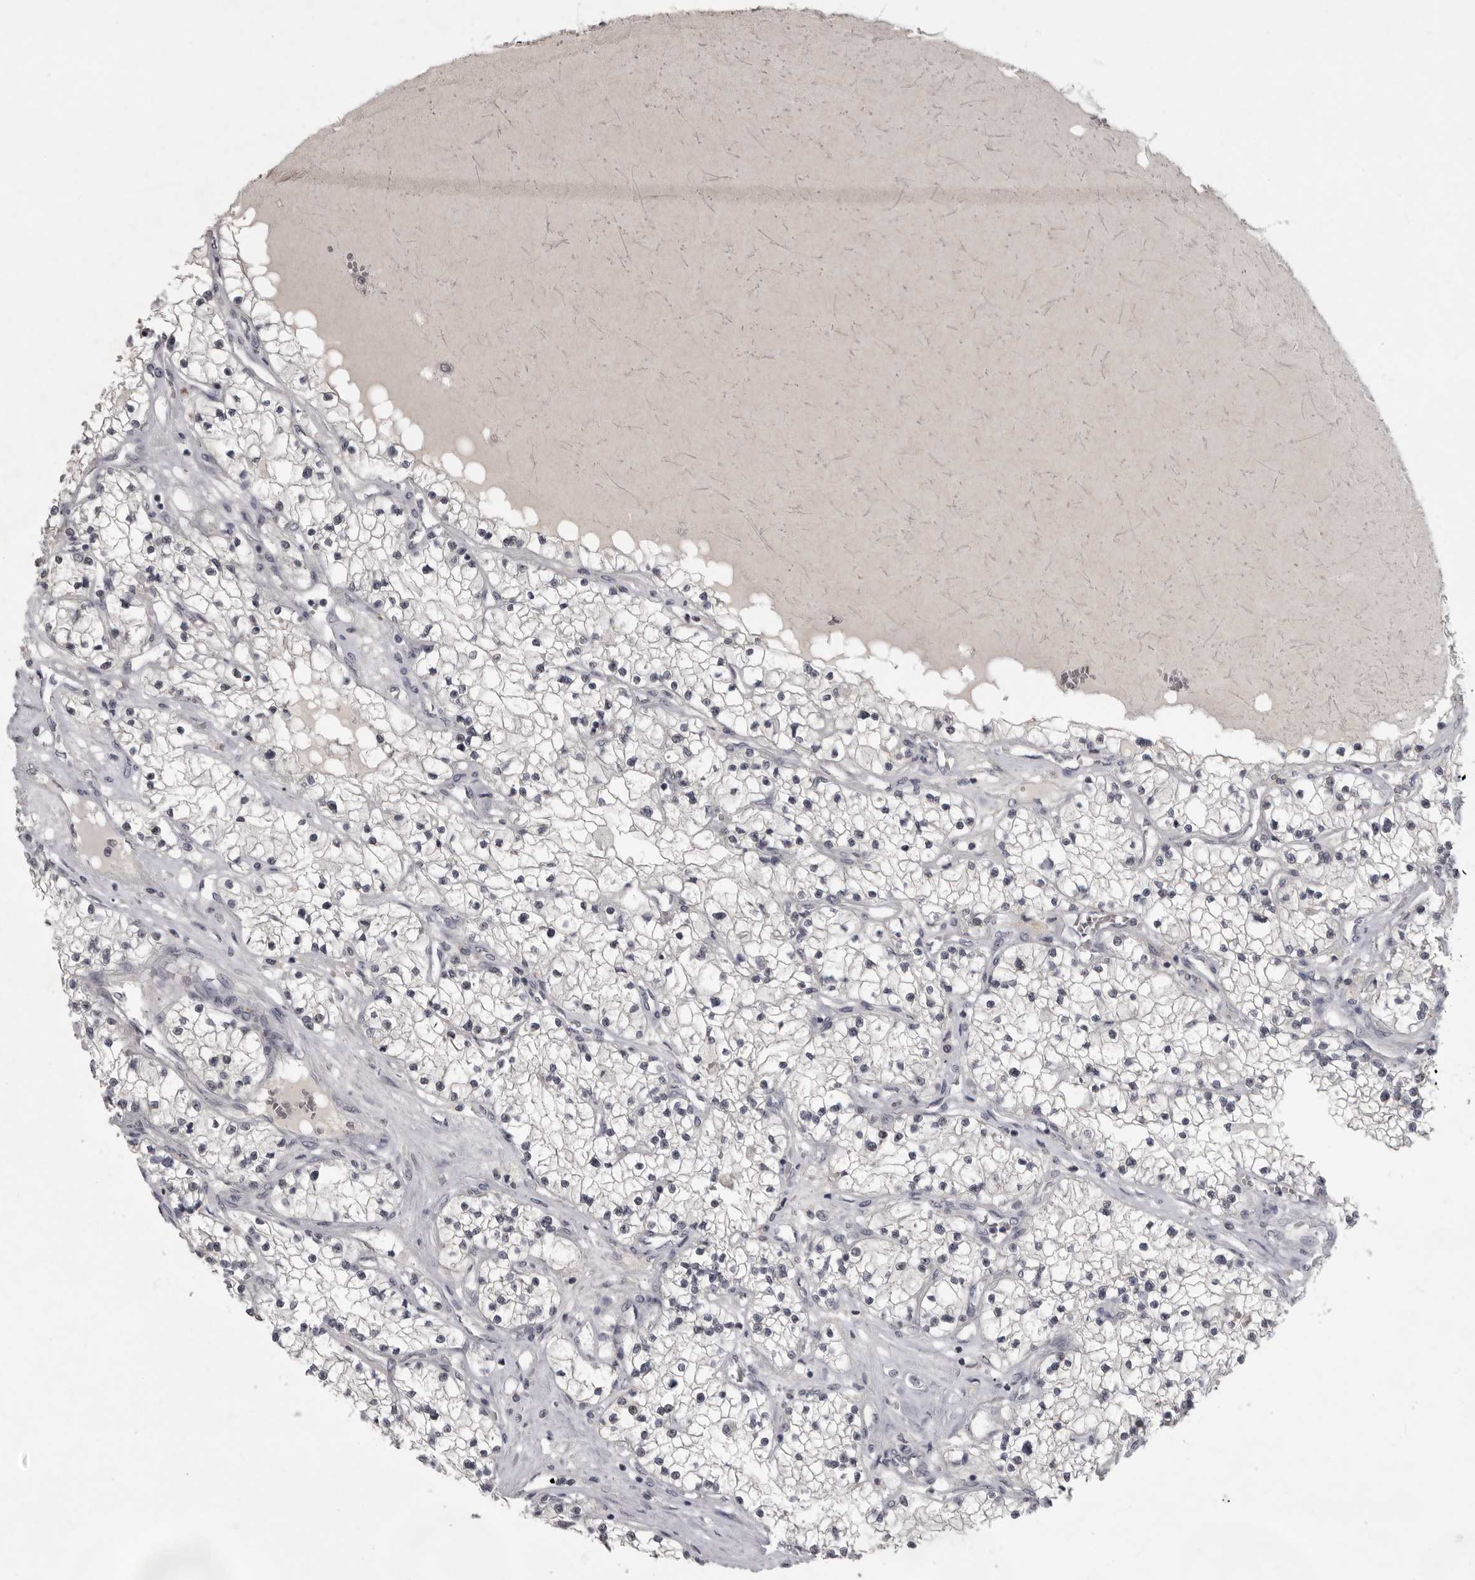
{"staining": {"intensity": "negative", "quantity": "none", "location": "none"}, "tissue": "renal cancer", "cell_type": "Tumor cells", "image_type": "cancer", "snomed": [{"axis": "morphology", "description": "Normal tissue, NOS"}, {"axis": "morphology", "description": "Adenocarcinoma, NOS"}, {"axis": "topography", "description": "Kidney"}], "caption": "The histopathology image exhibits no significant positivity in tumor cells of renal adenocarcinoma.", "gene": "MRTO4", "patient": {"sex": "male", "age": 68}}